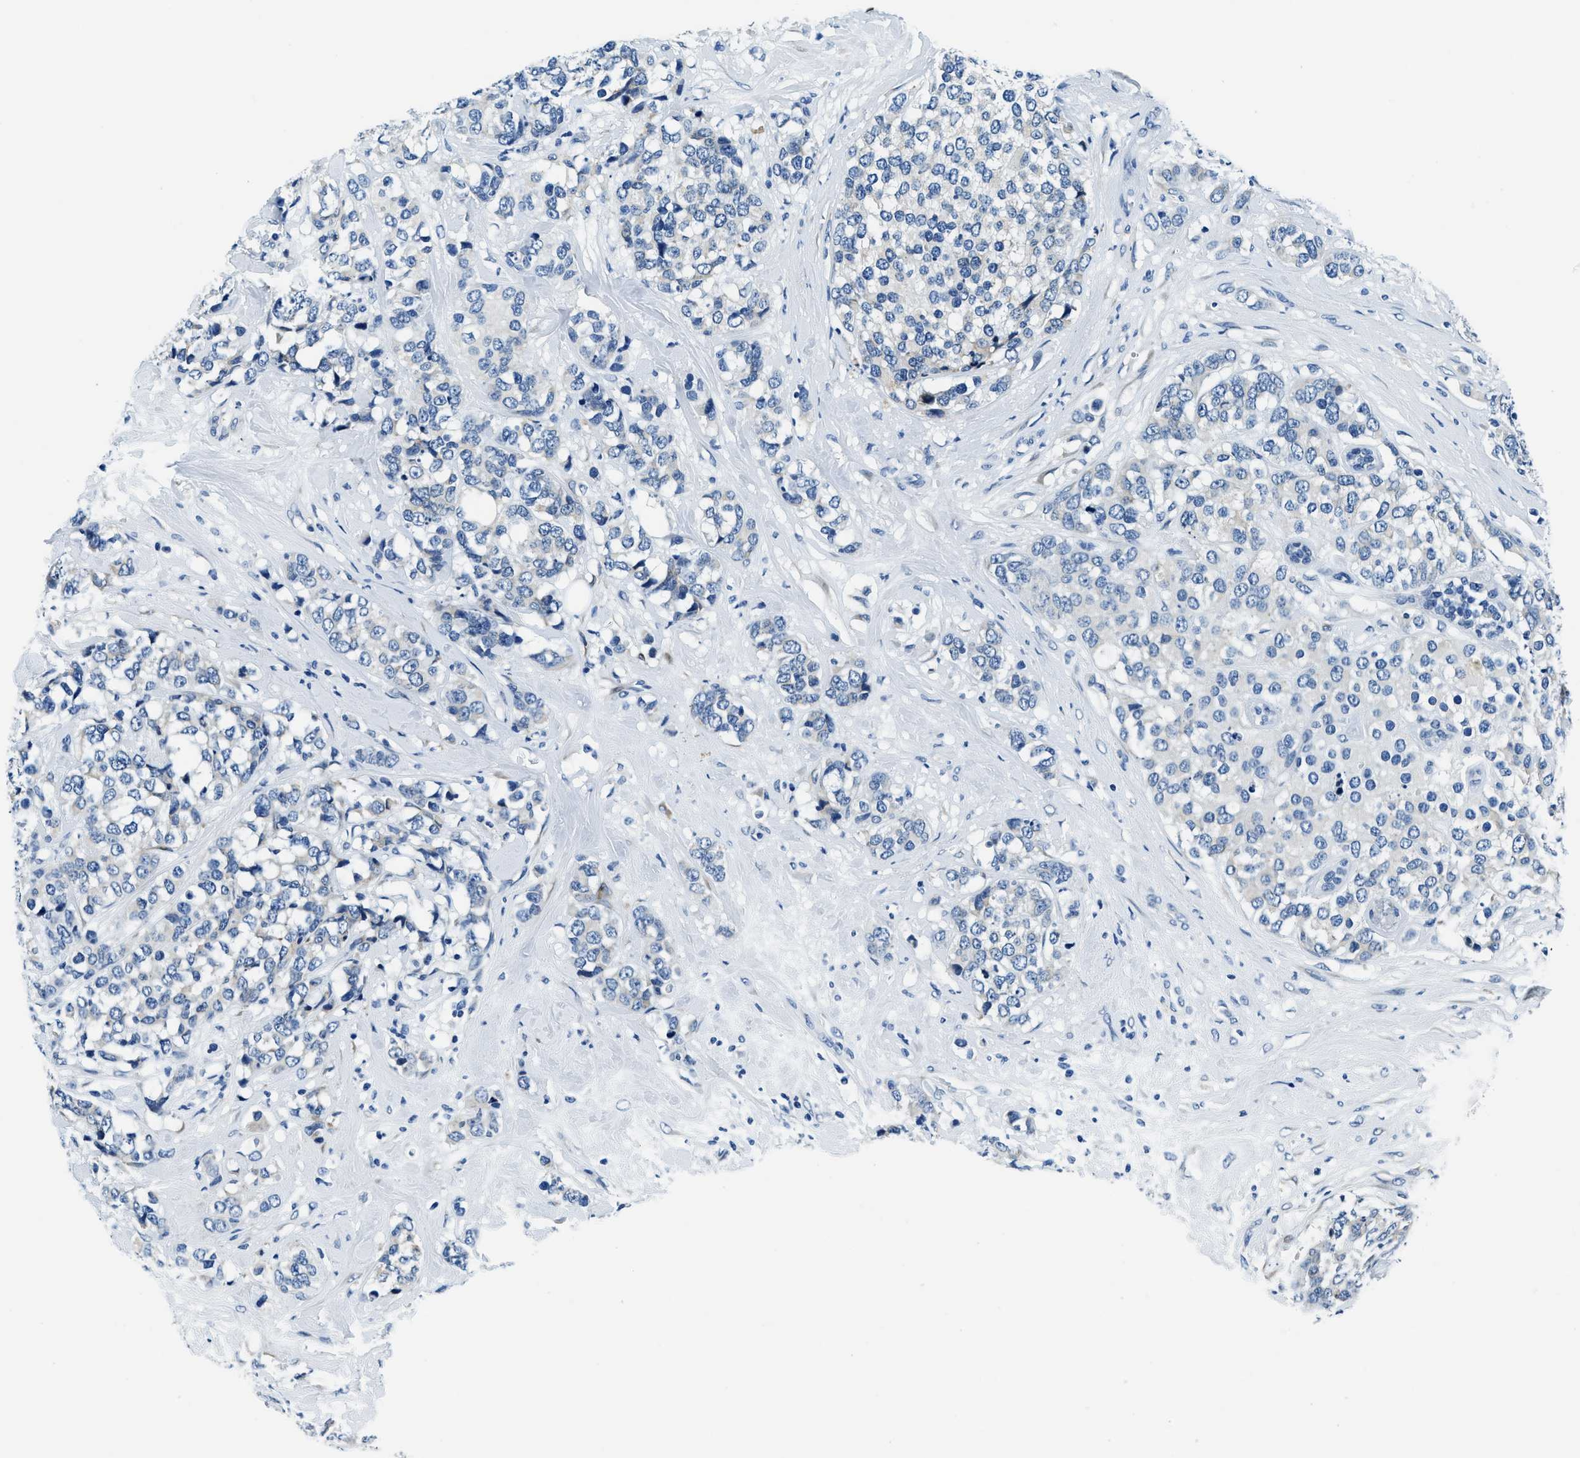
{"staining": {"intensity": "weak", "quantity": "<25%", "location": "cytoplasmic/membranous"}, "tissue": "breast cancer", "cell_type": "Tumor cells", "image_type": "cancer", "snomed": [{"axis": "morphology", "description": "Lobular carcinoma"}, {"axis": "topography", "description": "Breast"}], "caption": "Micrograph shows no significant protein staining in tumor cells of breast lobular carcinoma.", "gene": "UBAC2", "patient": {"sex": "female", "age": 59}}